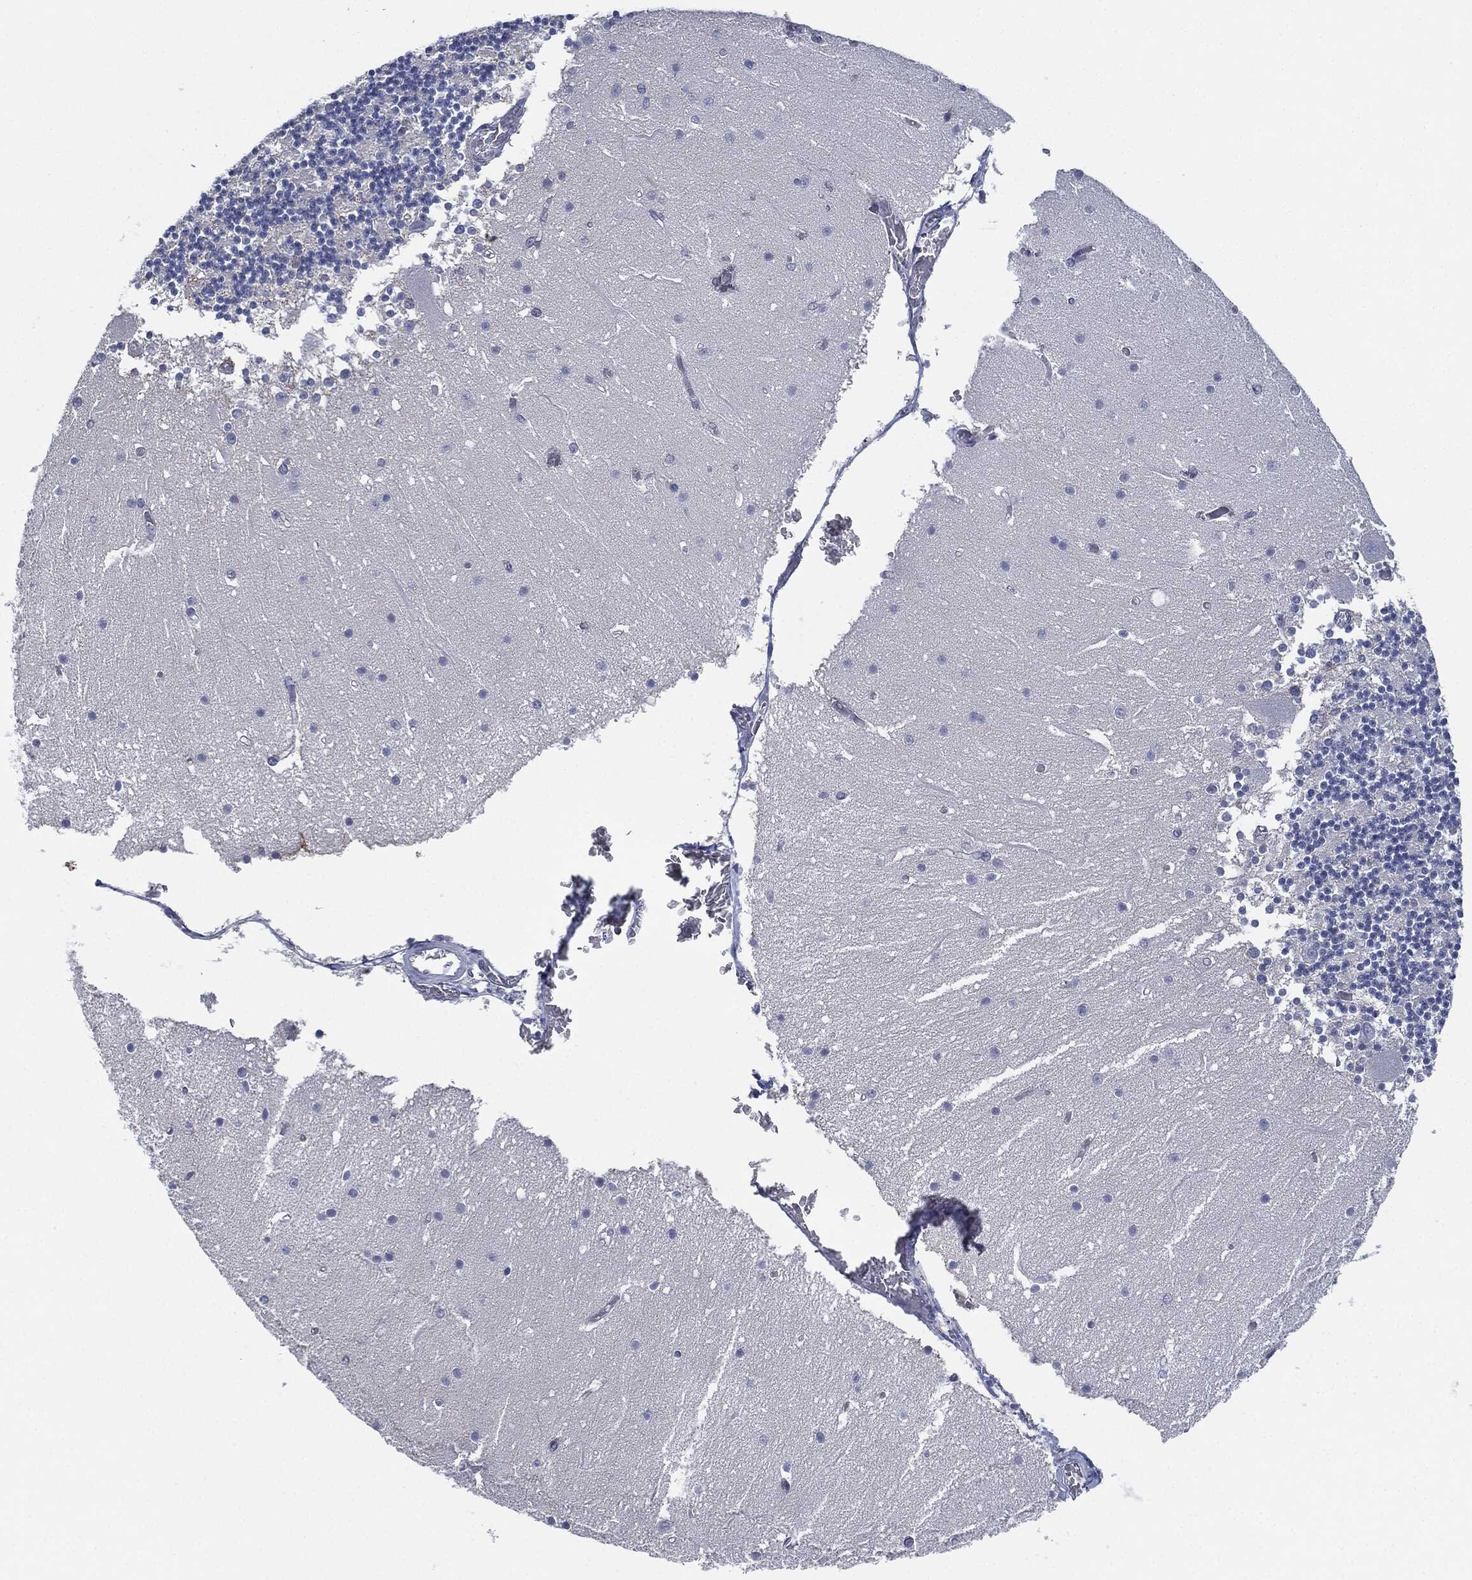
{"staining": {"intensity": "negative", "quantity": "none", "location": "none"}, "tissue": "cerebellum", "cell_type": "Cells in granular layer", "image_type": "normal", "snomed": [{"axis": "morphology", "description": "Normal tissue, NOS"}, {"axis": "topography", "description": "Cerebellum"}], "caption": "IHC of benign human cerebellum shows no expression in cells in granular layer.", "gene": "SHROOM2", "patient": {"sex": "female", "age": 28}}